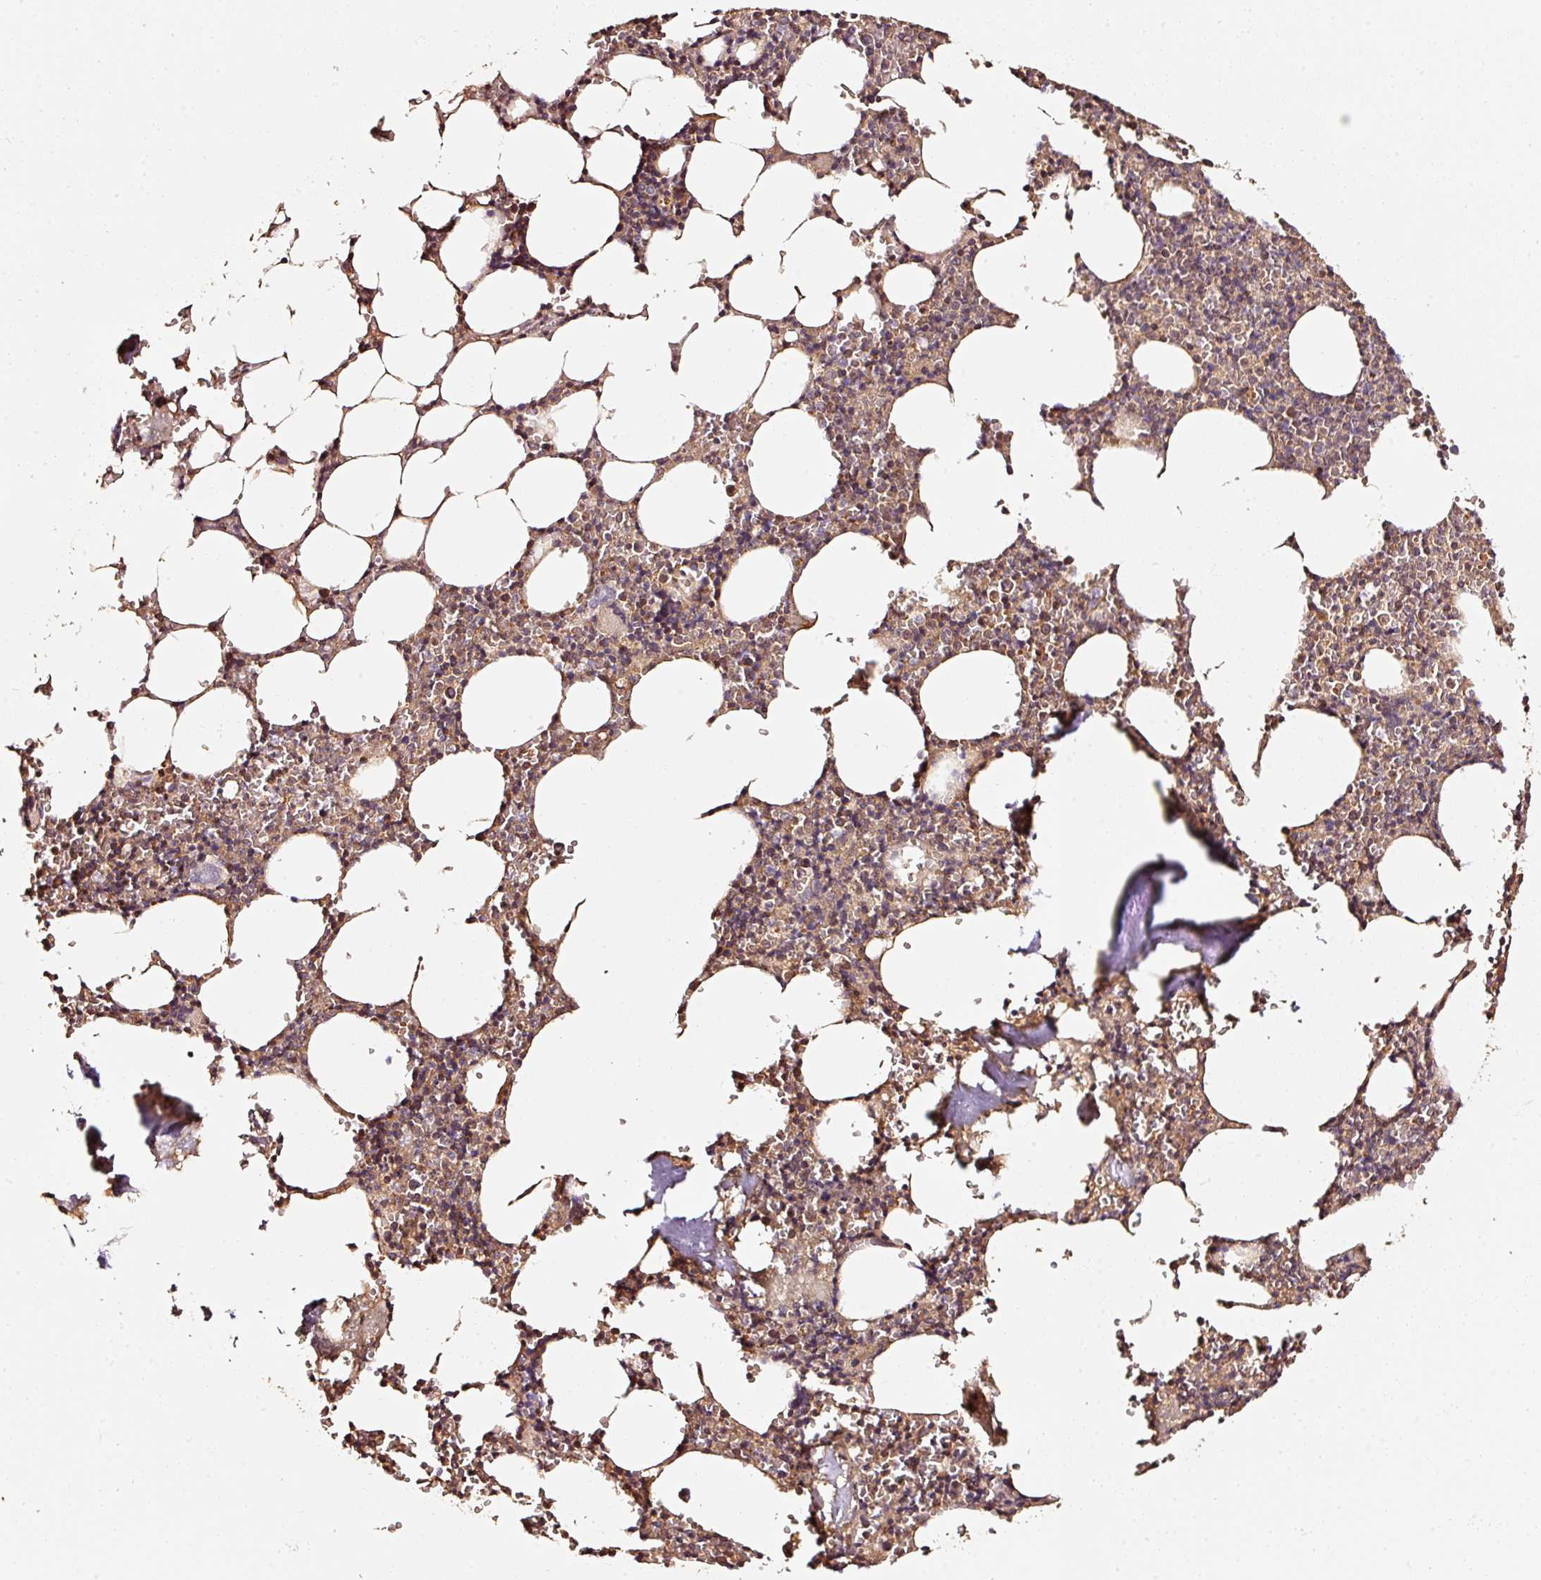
{"staining": {"intensity": "moderate", "quantity": "25%-75%", "location": "cytoplasmic/membranous,nuclear"}, "tissue": "bone marrow", "cell_type": "Hematopoietic cells", "image_type": "normal", "snomed": [{"axis": "morphology", "description": "Normal tissue, NOS"}, {"axis": "topography", "description": "Bone marrow"}], "caption": "The immunohistochemical stain shows moderate cytoplasmic/membranous,nuclear positivity in hematopoietic cells of unremarkable bone marrow.", "gene": "ZNF460", "patient": {"sex": "male", "age": 54}}